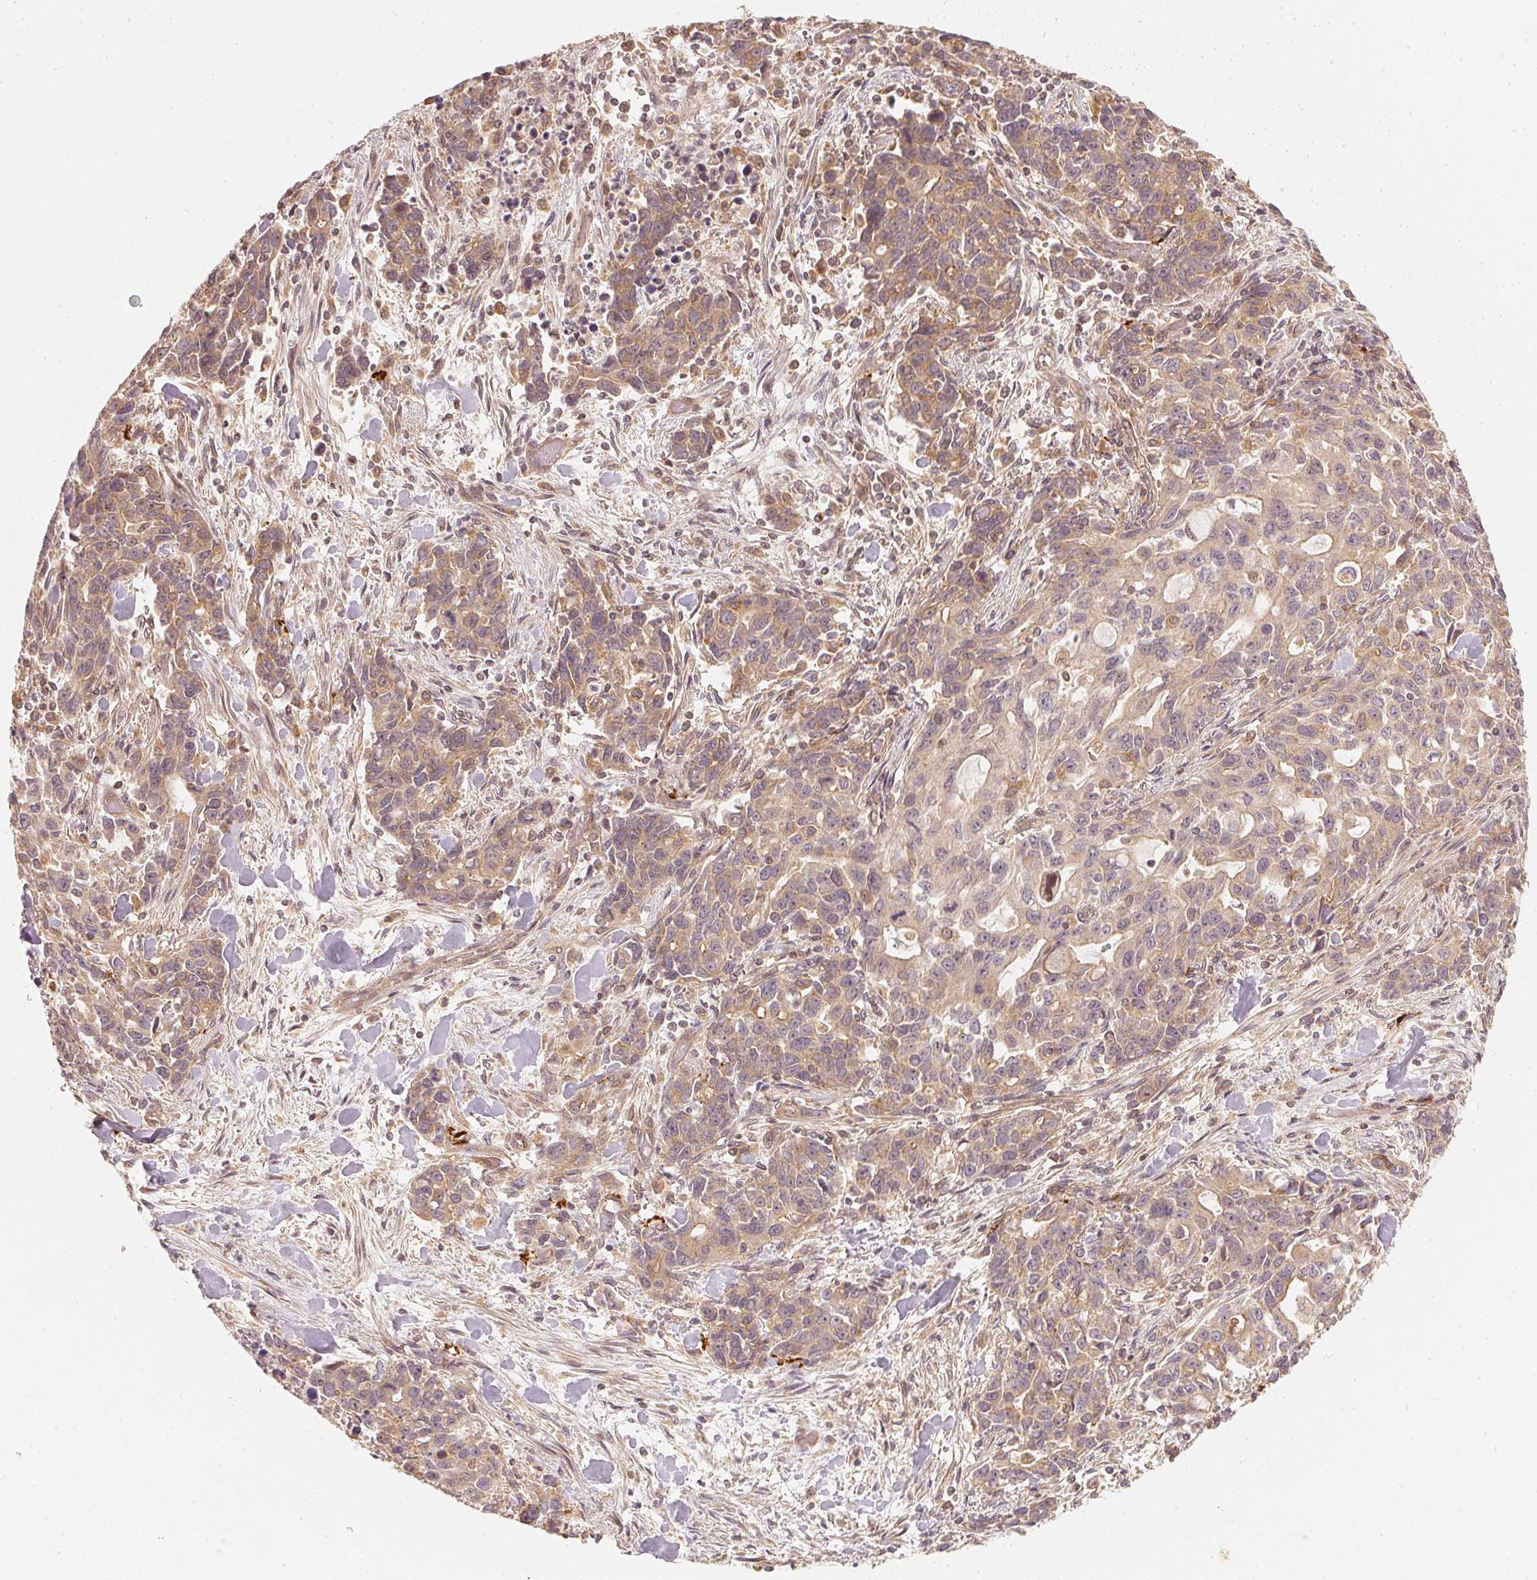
{"staining": {"intensity": "weak", "quantity": ">75%", "location": "cytoplasmic/membranous"}, "tissue": "stomach cancer", "cell_type": "Tumor cells", "image_type": "cancer", "snomed": [{"axis": "morphology", "description": "Adenocarcinoma, NOS"}, {"axis": "topography", "description": "Stomach, upper"}], "caption": "An immunohistochemistry (IHC) micrograph of neoplastic tissue is shown. Protein staining in brown labels weak cytoplasmic/membranous positivity in stomach adenocarcinoma within tumor cells.", "gene": "WDR54", "patient": {"sex": "male", "age": 85}}